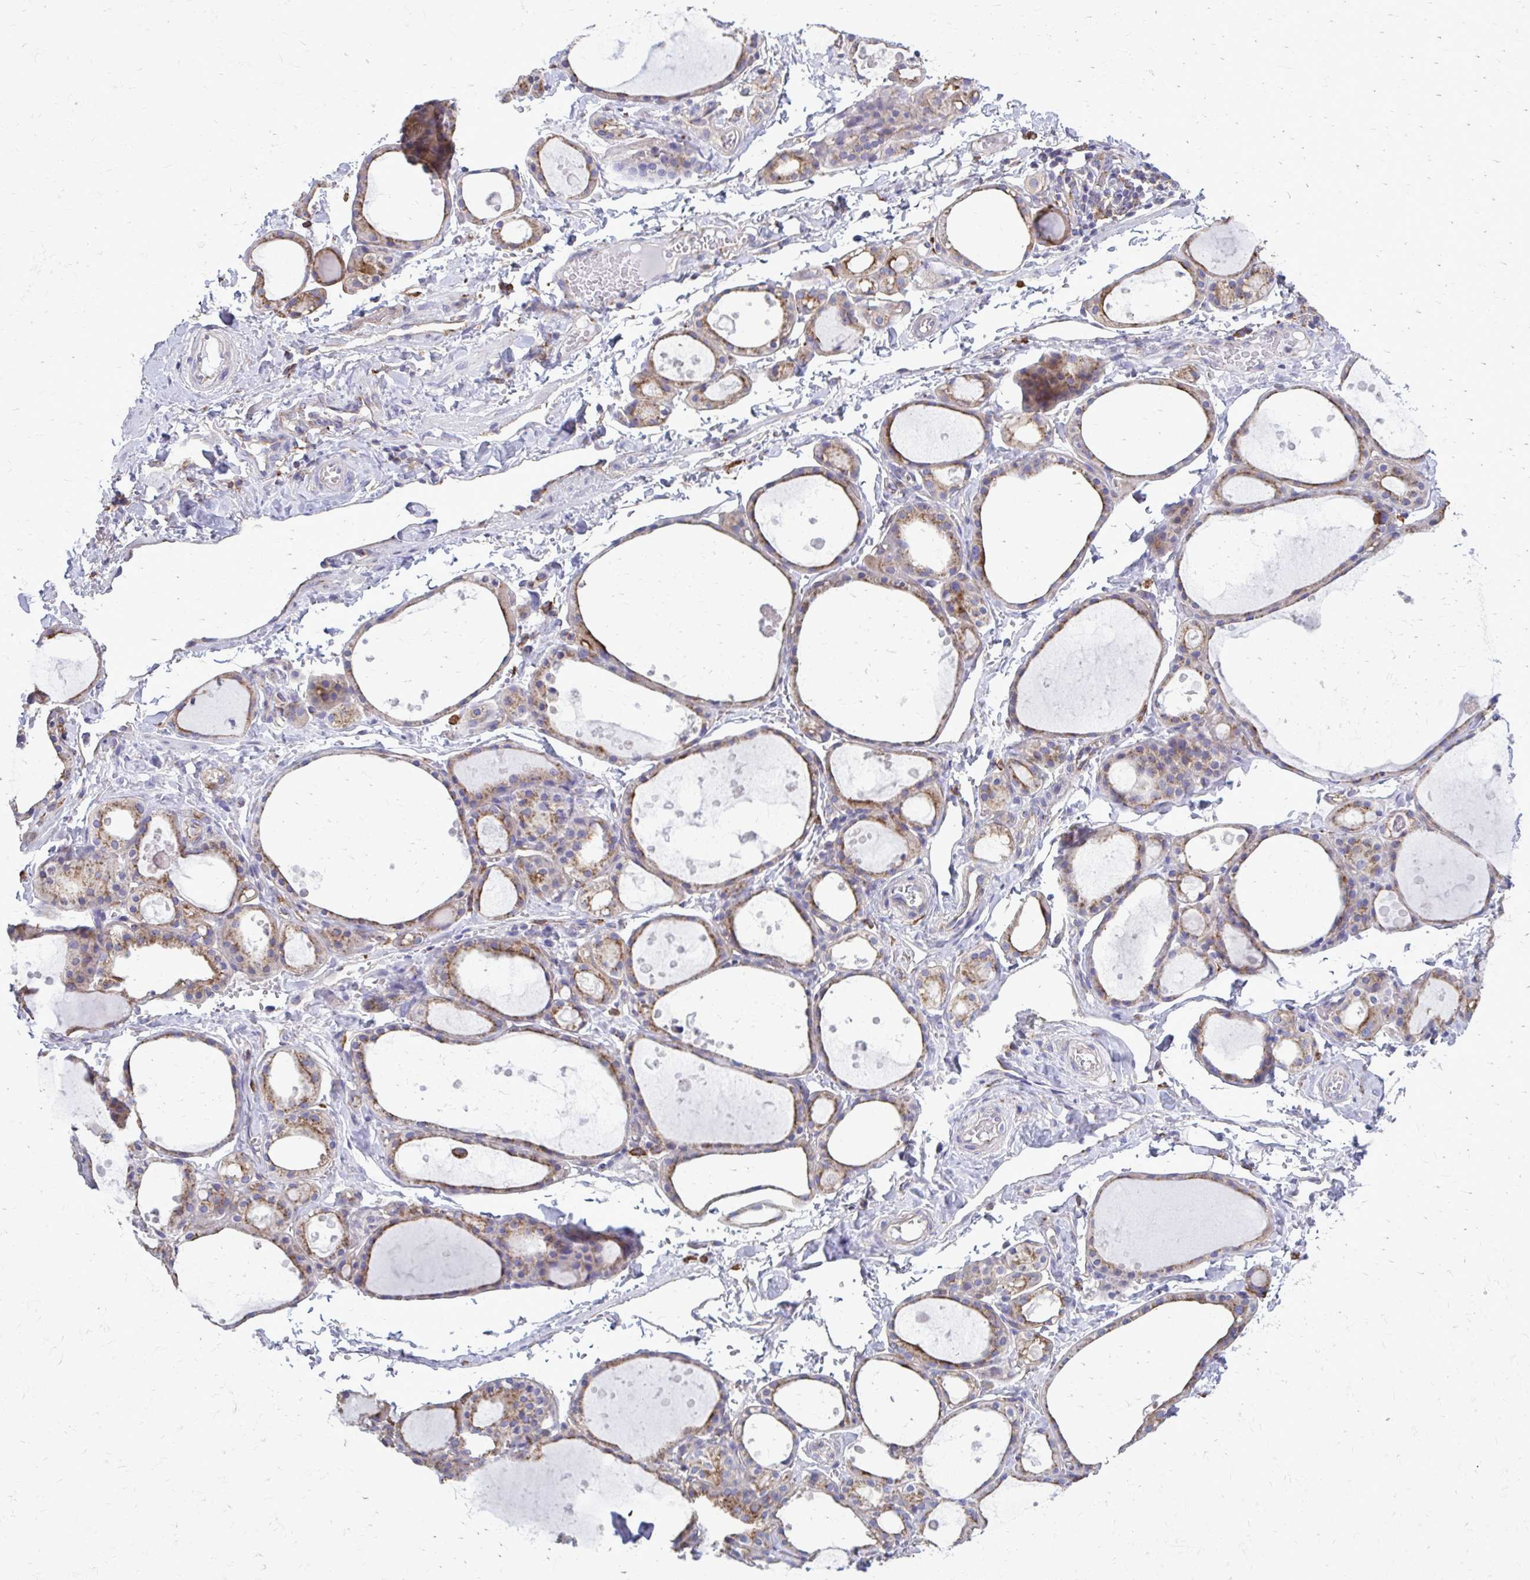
{"staining": {"intensity": "moderate", "quantity": ">75%", "location": "cytoplasmic/membranous"}, "tissue": "thyroid gland", "cell_type": "Glandular cells", "image_type": "normal", "snomed": [{"axis": "morphology", "description": "Normal tissue, NOS"}, {"axis": "topography", "description": "Thyroid gland"}], "caption": "About >75% of glandular cells in benign thyroid gland display moderate cytoplasmic/membranous protein expression as visualized by brown immunohistochemical staining.", "gene": "CLTA", "patient": {"sex": "male", "age": 68}}